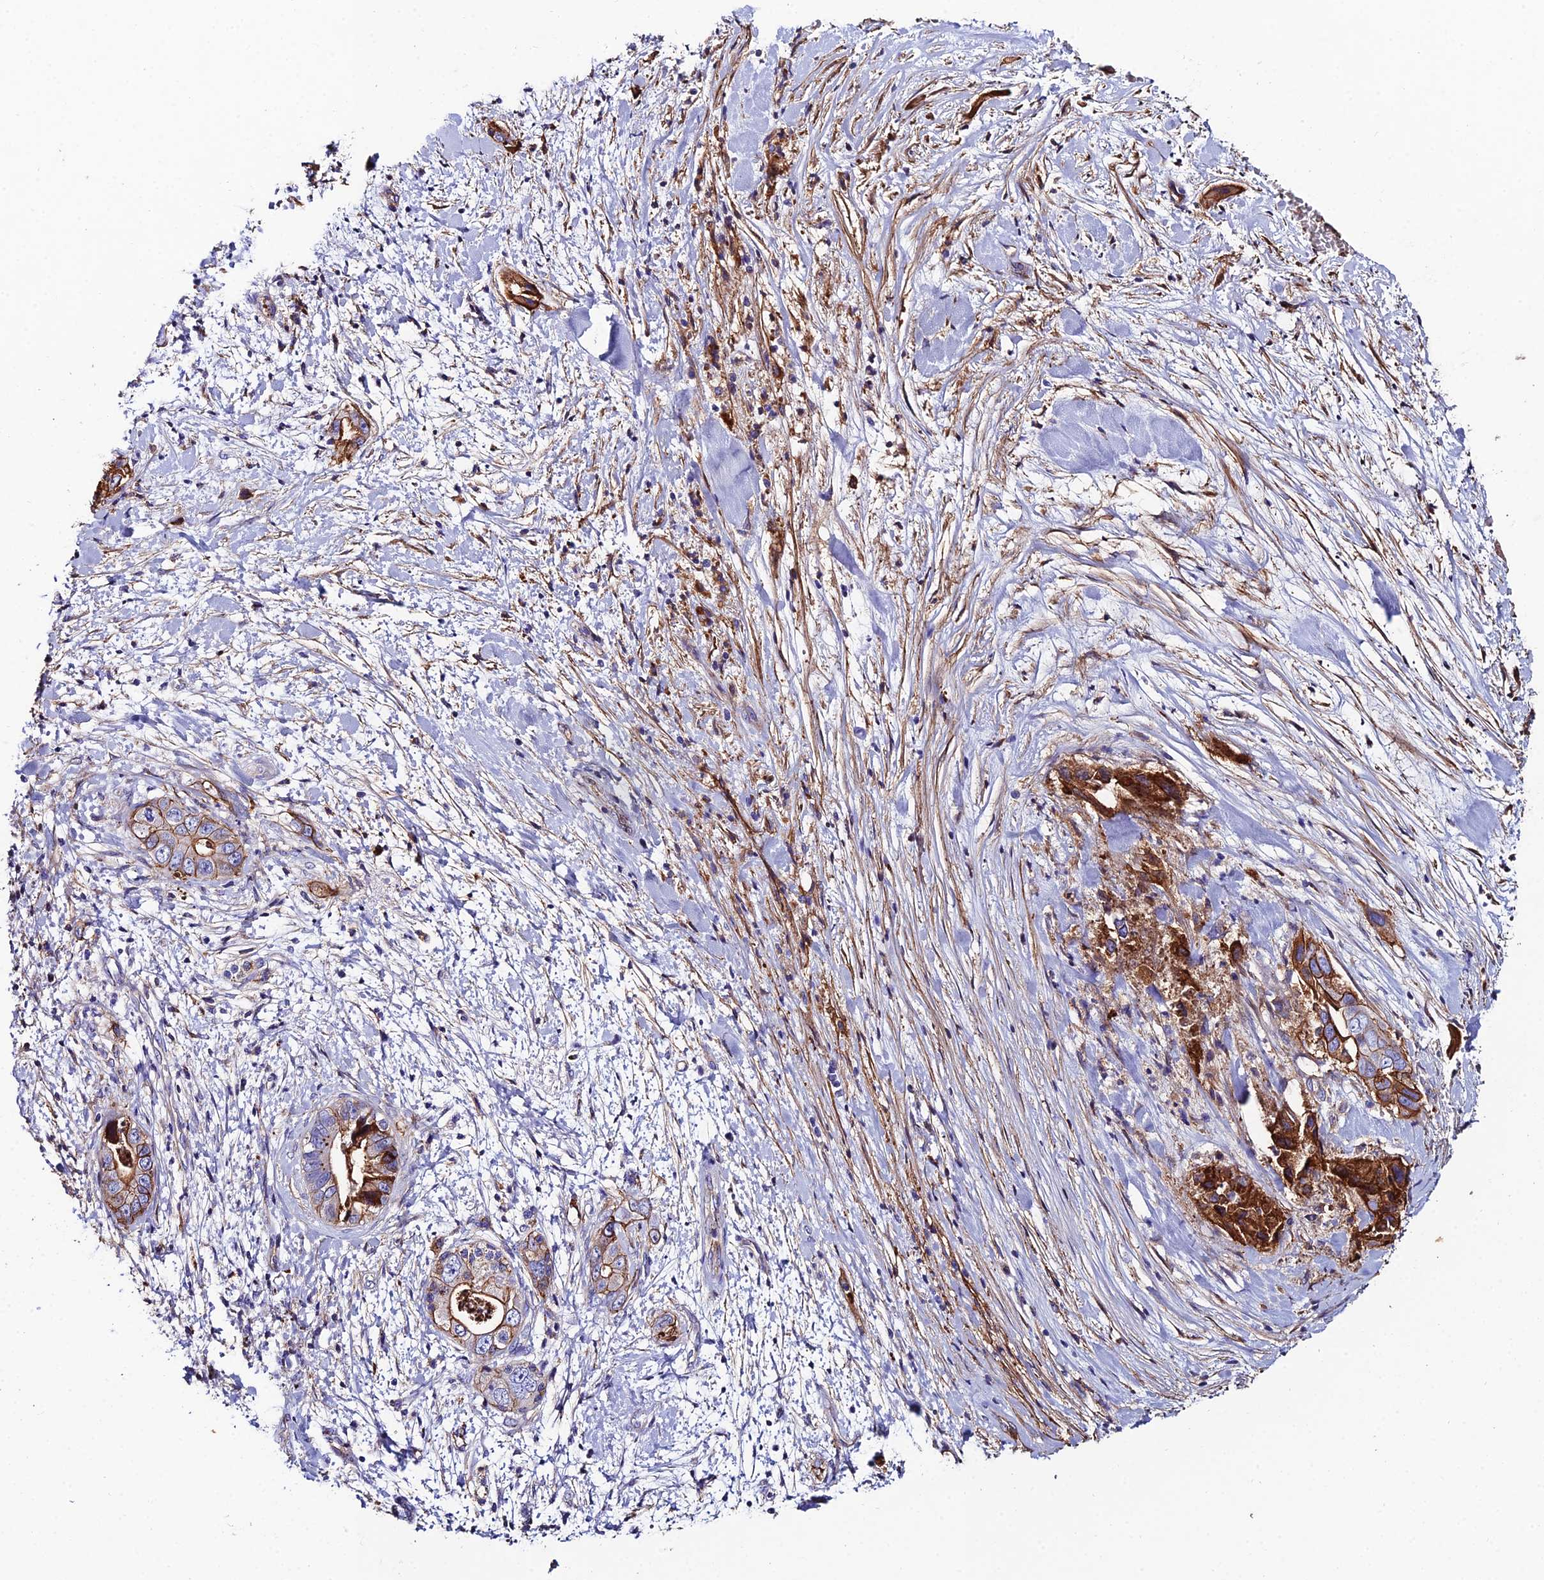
{"staining": {"intensity": "strong", "quantity": "25%-75%", "location": "cytoplasmic/membranous"}, "tissue": "pancreatic cancer", "cell_type": "Tumor cells", "image_type": "cancer", "snomed": [{"axis": "morphology", "description": "Adenocarcinoma, NOS"}, {"axis": "topography", "description": "Pancreas"}], "caption": "Brown immunohistochemical staining in human adenocarcinoma (pancreatic) exhibits strong cytoplasmic/membranous staining in about 25%-75% of tumor cells.", "gene": "C6", "patient": {"sex": "female", "age": 78}}